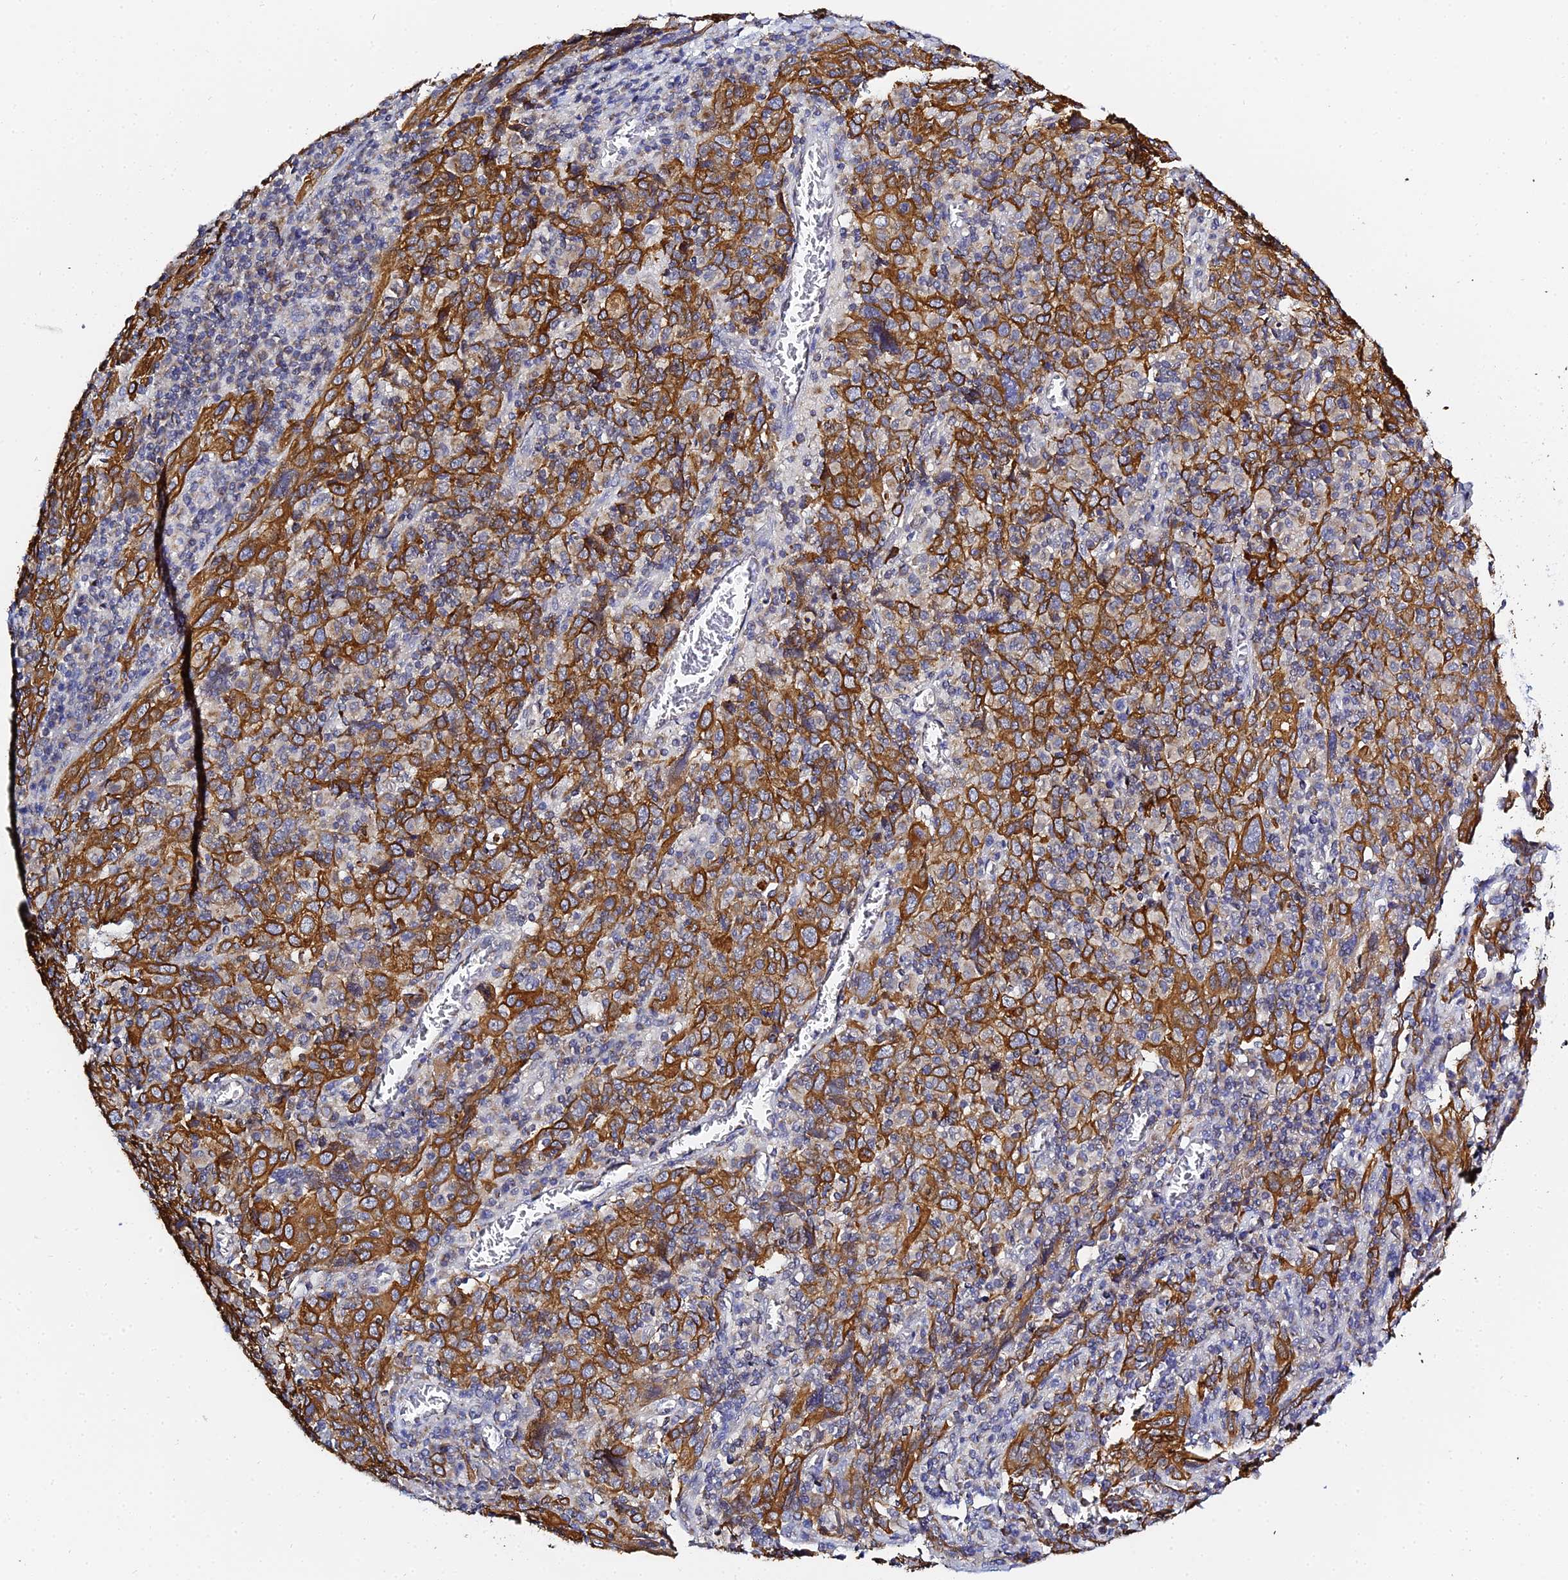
{"staining": {"intensity": "strong", "quantity": ">75%", "location": "cytoplasmic/membranous"}, "tissue": "cervical cancer", "cell_type": "Tumor cells", "image_type": "cancer", "snomed": [{"axis": "morphology", "description": "Squamous cell carcinoma, NOS"}, {"axis": "topography", "description": "Cervix"}], "caption": "Tumor cells demonstrate high levels of strong cytoplasmic/membranous expression in about >75% of cells in human cervical cancer.", "gene": "ZXDA", "patient": {"sex": "female", "age": 46}}